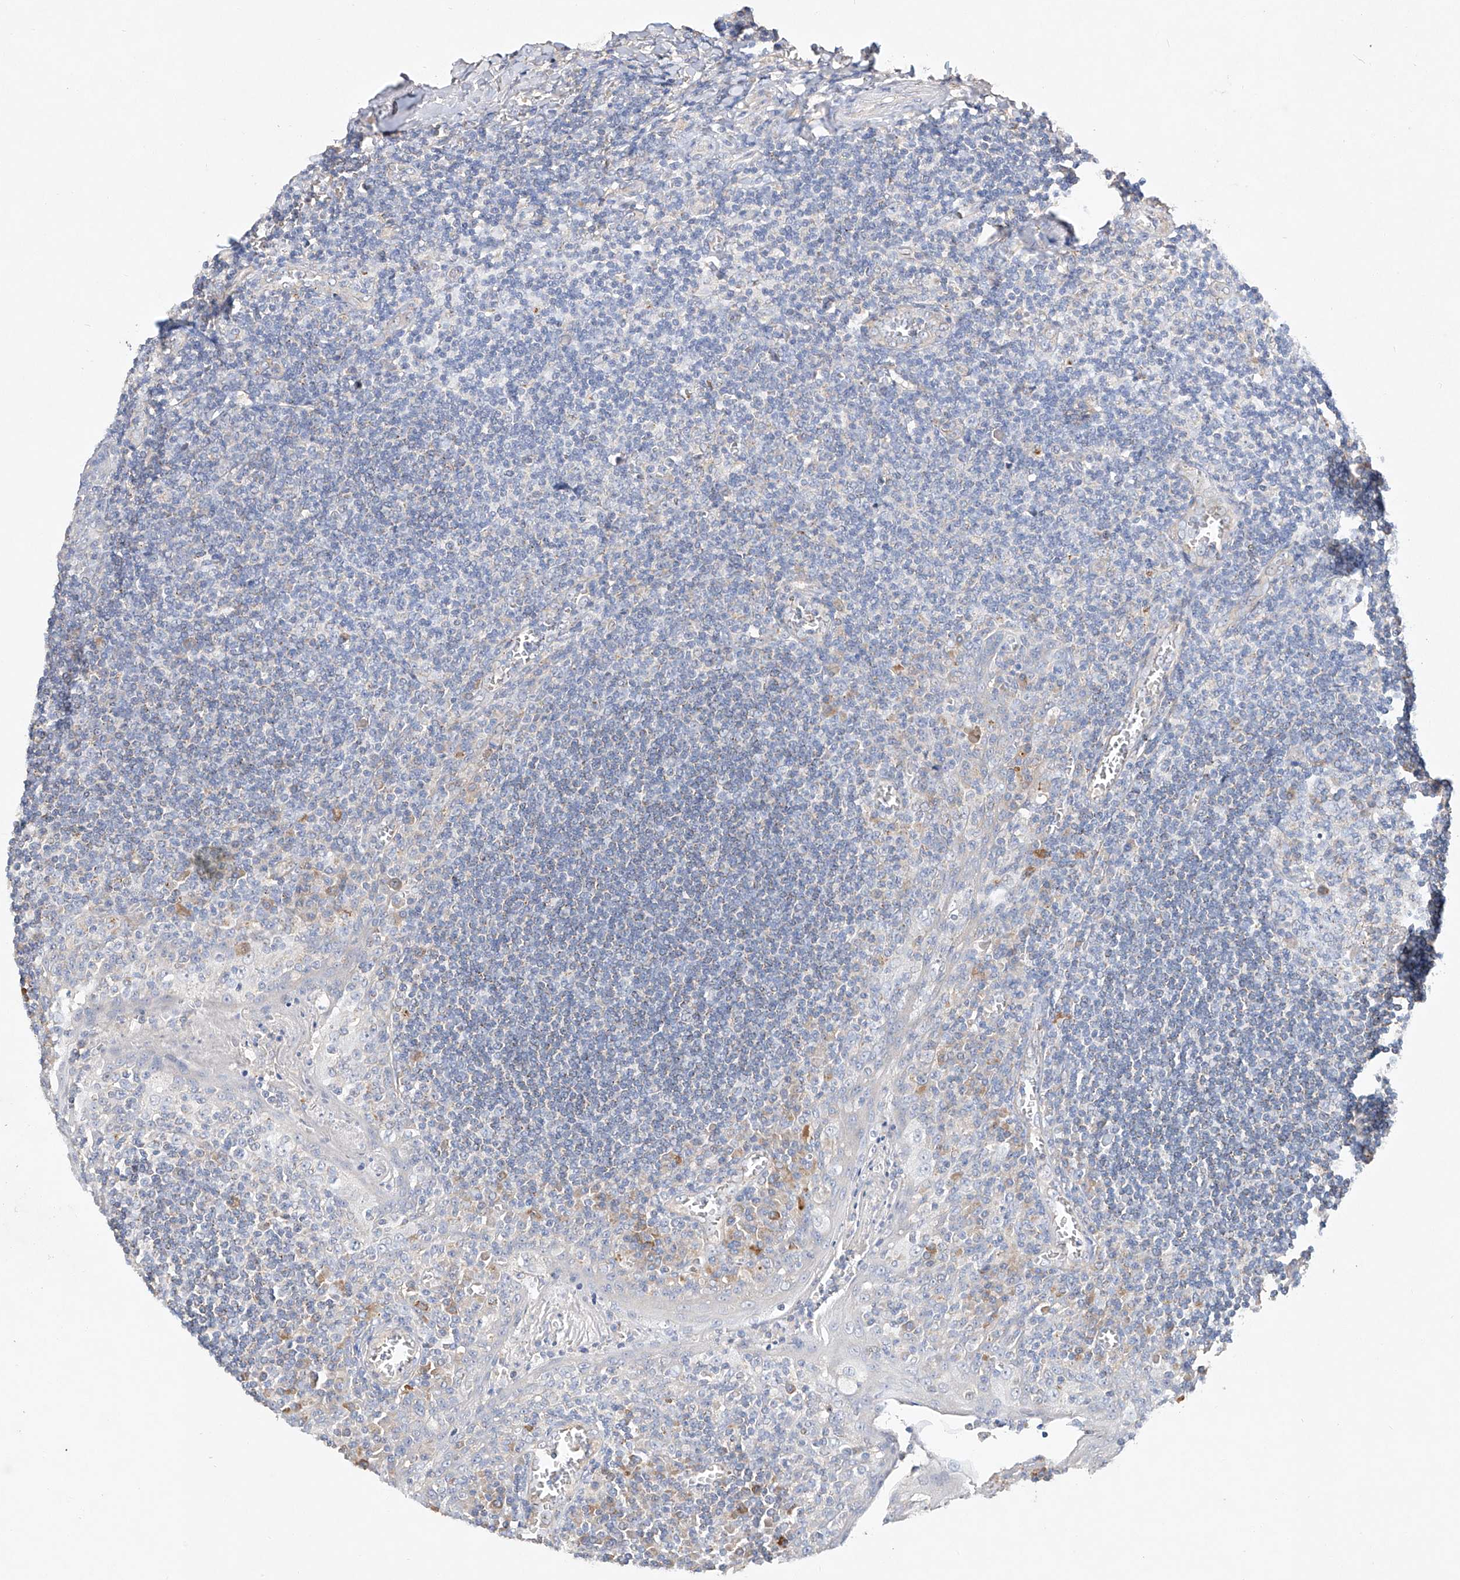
{"staining": {"intensity": "negative", "quantity": "none", "location": "none"}, "tissue": "tonsil", "cell_type": "Germinal center cells", "image_type": "normal", "snomed": [{"axis": "morphology", "description": "Normal tissue, NOS"}, {"axis": "topography", "description": "Tonsil"}], "caption": "DAB immunohistochemical staining of benign human tonsil exhibits no significant staining in germinal center cells.", "gene": "AMD1", "patient": {"sex": "male", "age": 27}}